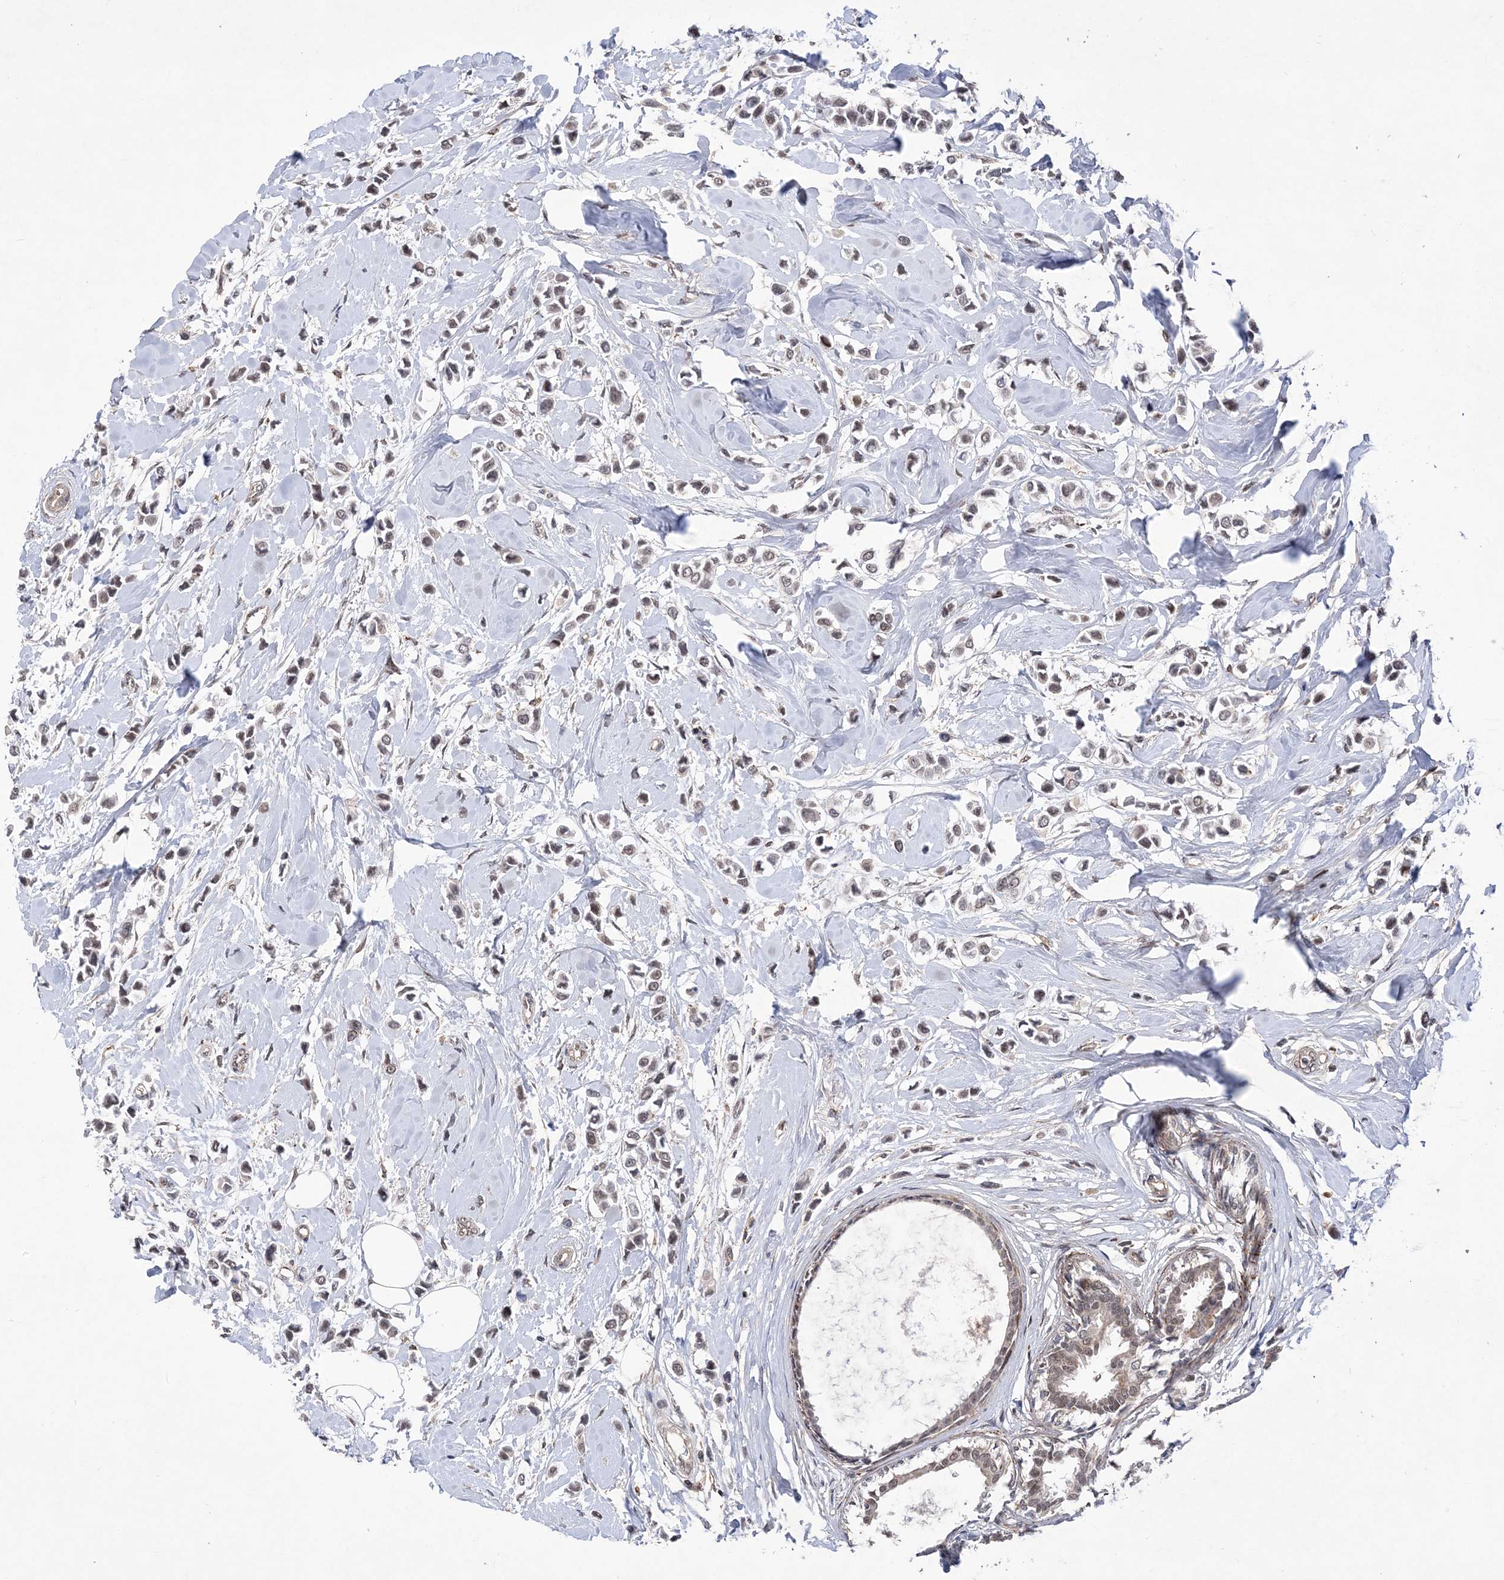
{"staining": {"intensity": "weak", "quantity": ">75%", "location": "nuclear"}, "tissue": "breast cancer", "cell_type": "Tumor cells", "image_type": "cancer", "snomed": [{"axis": "morphology", "description": "Lobular carcinoma"}, {"axis": "topography", "description": "Breast"}], "caption": "This histopathology image shows immunohistochemistry staining of breast lobular carcinoma, with low weak nuclear positivity in approximately >75% of tumor cells.", "gene": "BOD1L1", "patient": {"sex": "female", "age": 51}}